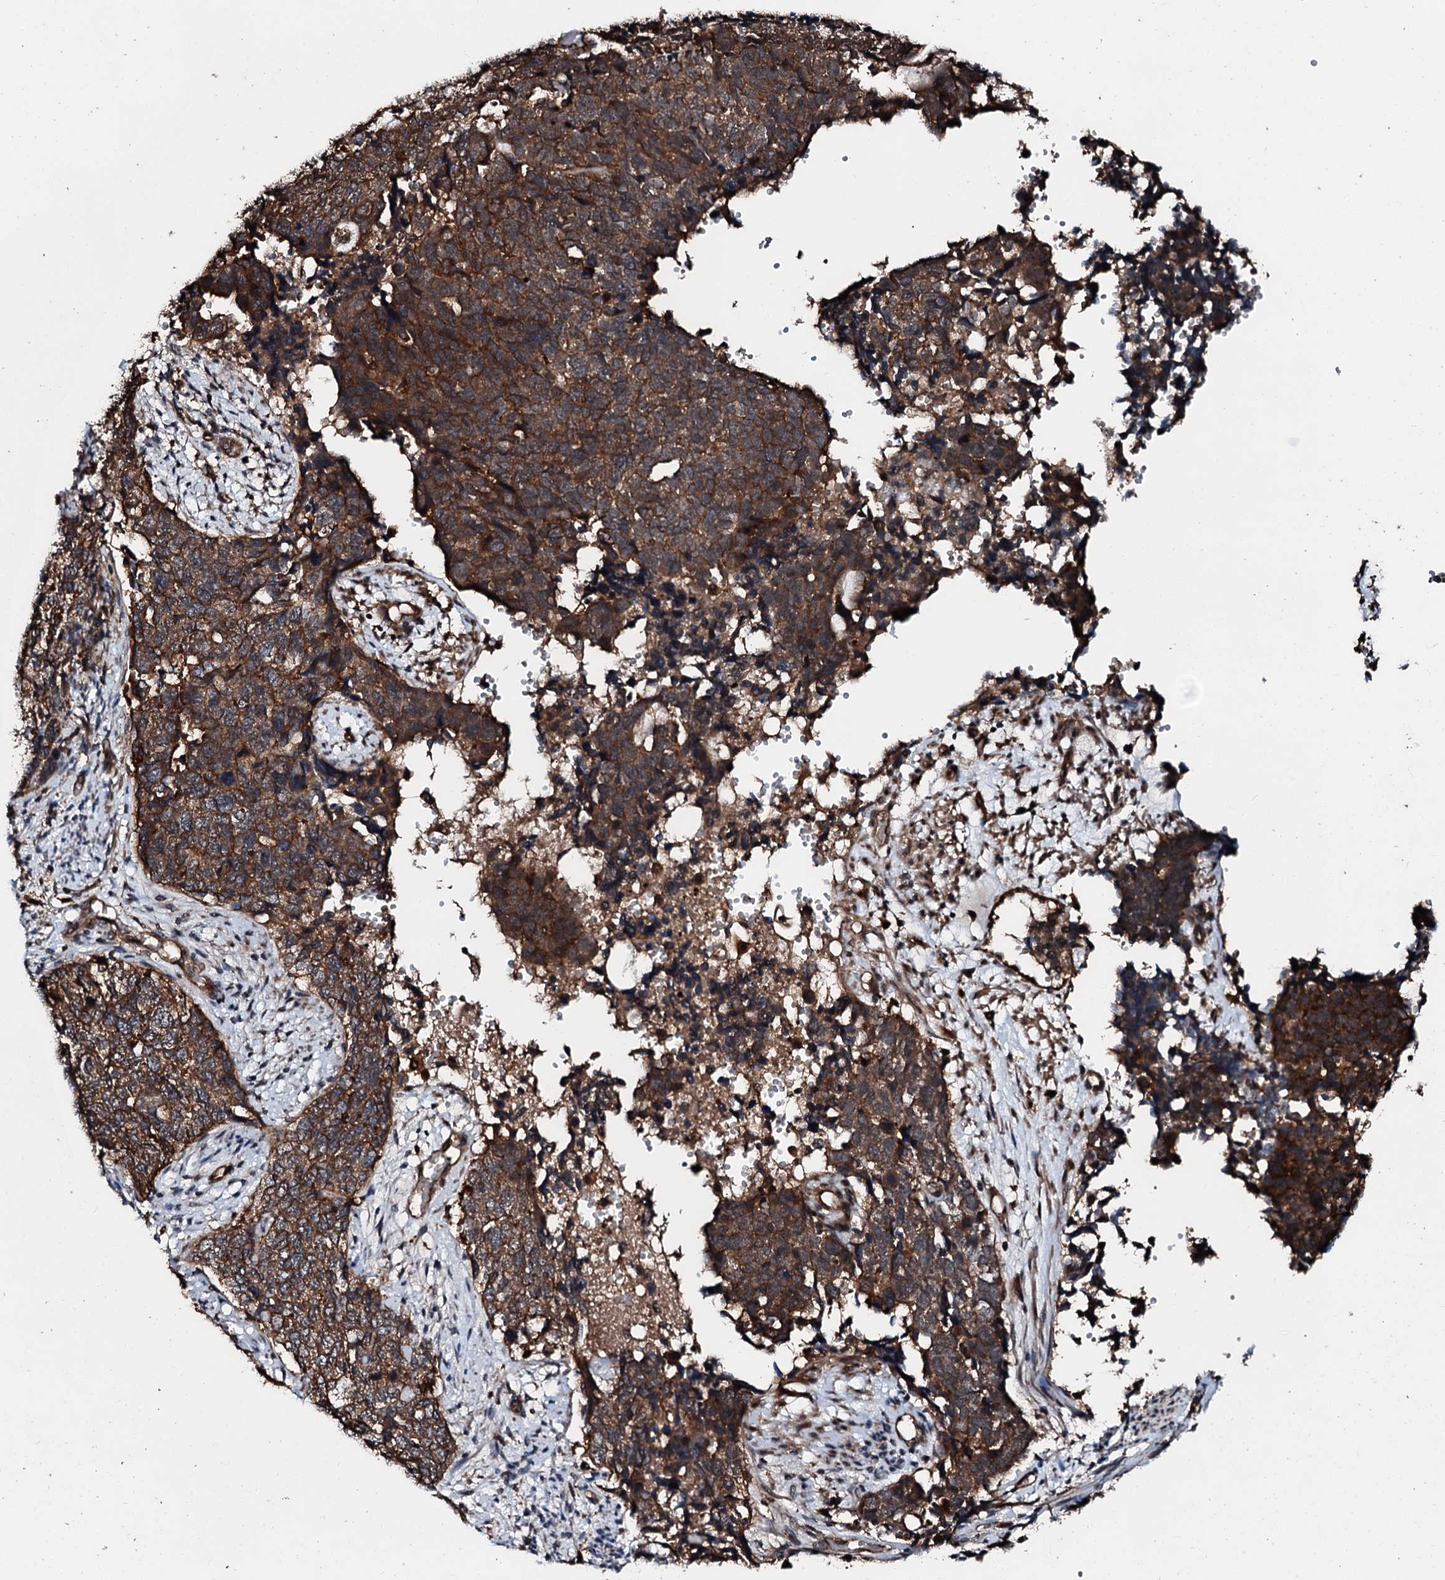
{"staining": {"intensity": "moderate", "quantity": ">75%", "location": "cytoplasmic/membranous"}, "tissue": "cervical cancer", "cell_type": "Tumor cells", "image_type": "cancer", "snomed": [{"axis": "morphology", "description": "Squamous cell carcinoma, NOS"}, {"axis": "topography", "description": "Cervix"}], "caption": "Moderate cytoplasmic/membranous protein staining is appreciated in approximately >75% of tumor cells in squamous cell carcinoma (cervical).", "gene": "FGD4", "patient": {"sex": "female", "age": 63}}